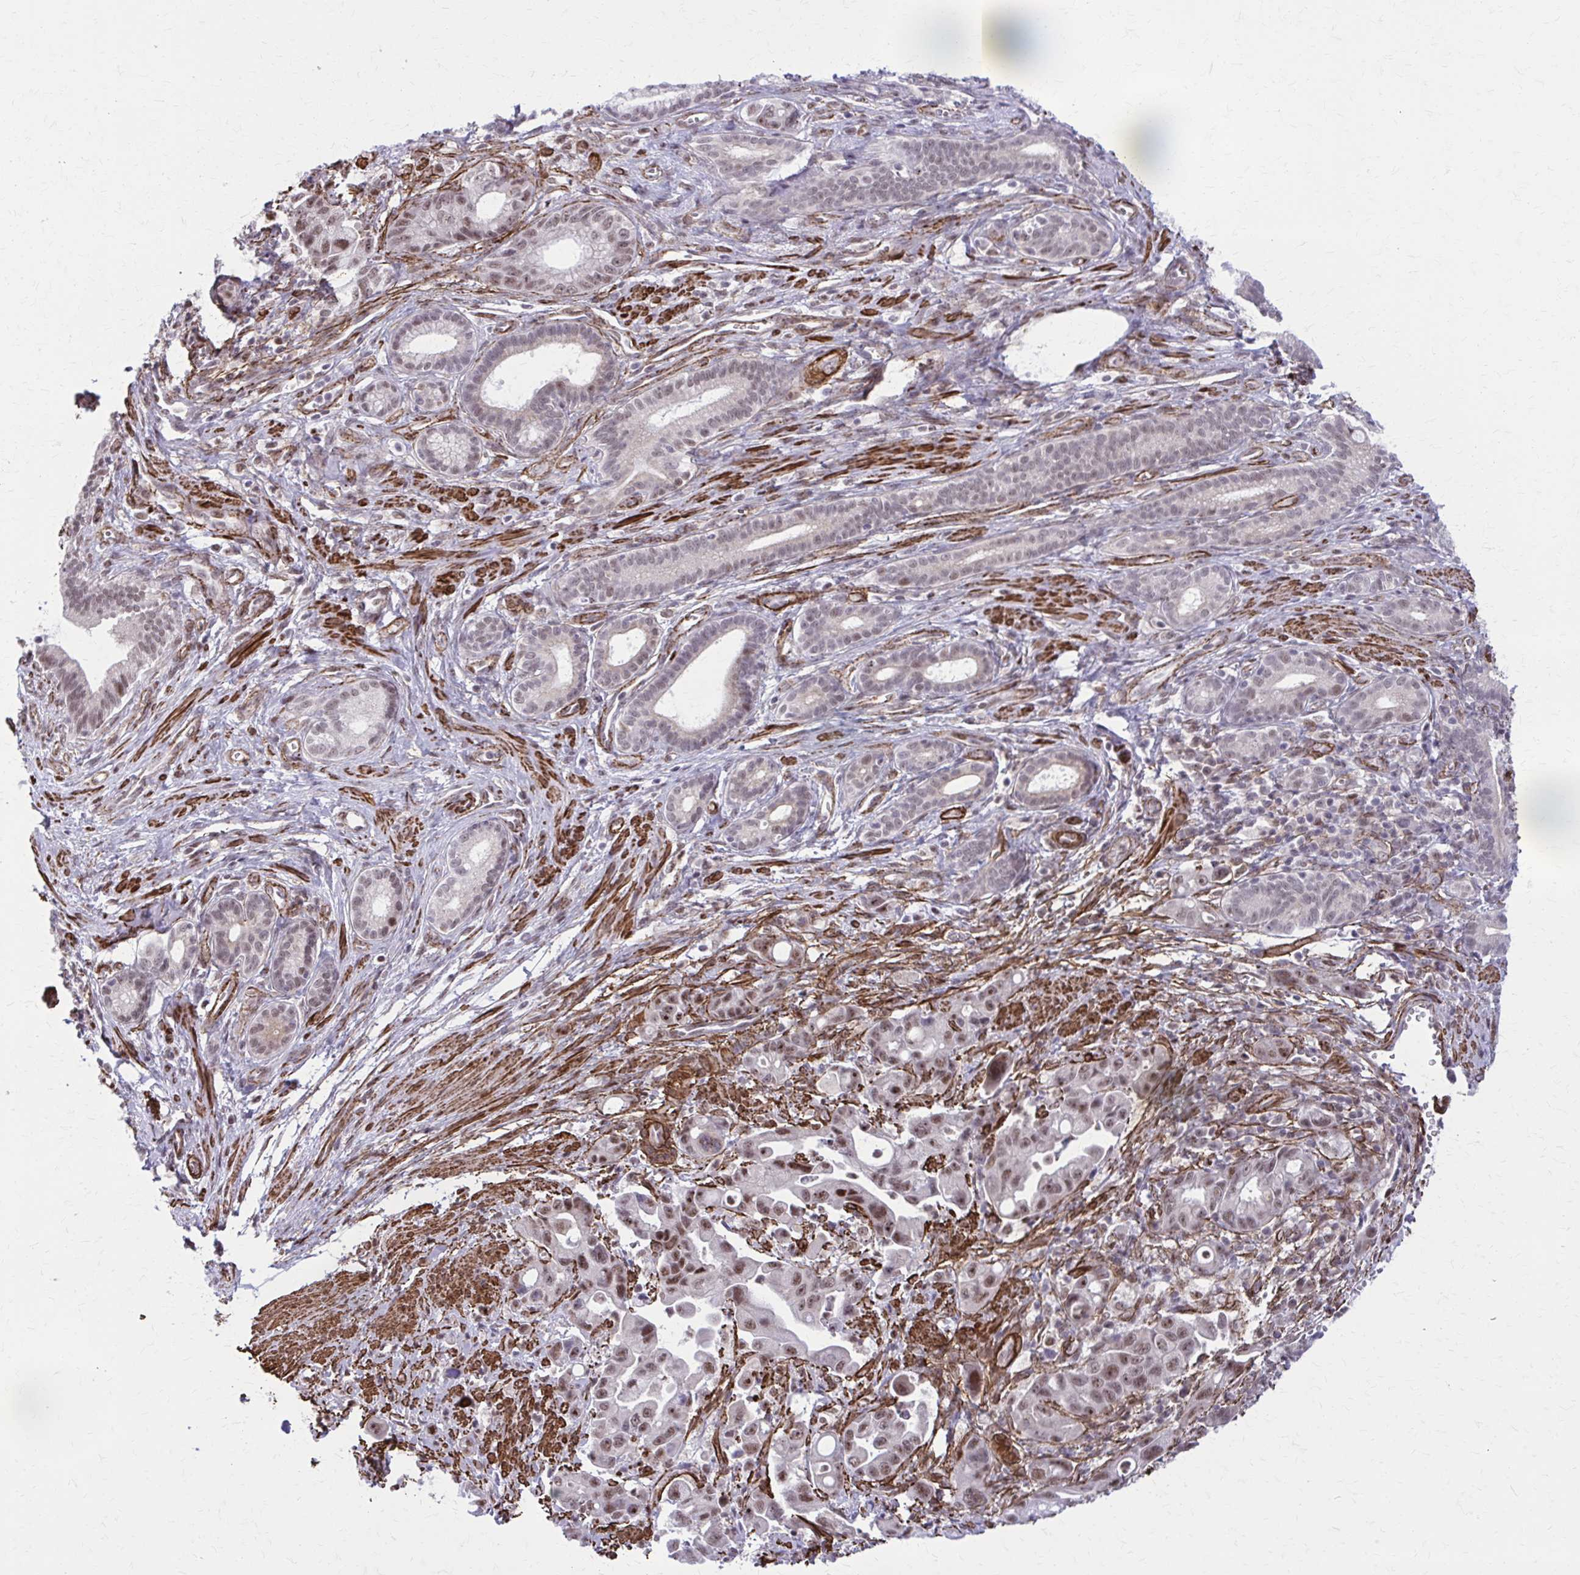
{"staining": {"intensity": "moderate", "quantity": "25%-75%", "location": "nuclear"}, "tissue": "pancreatic cancer", "cell_type": "Tumor cells", "image_type": "cancer", "snomed": [{"axis": "morphology", "description": "Adenocarcinoma, NOS"}, {"axis": "topography", "description": "Pancreas"}], "caption": "This is a photomicrograph of immunohistochemistry staining of pancreatic cancer, which shows moderate staining in the nuclear of tumor cells.", "gene": "NRBF2", "patient": {"sex": "male", "age": 68}}